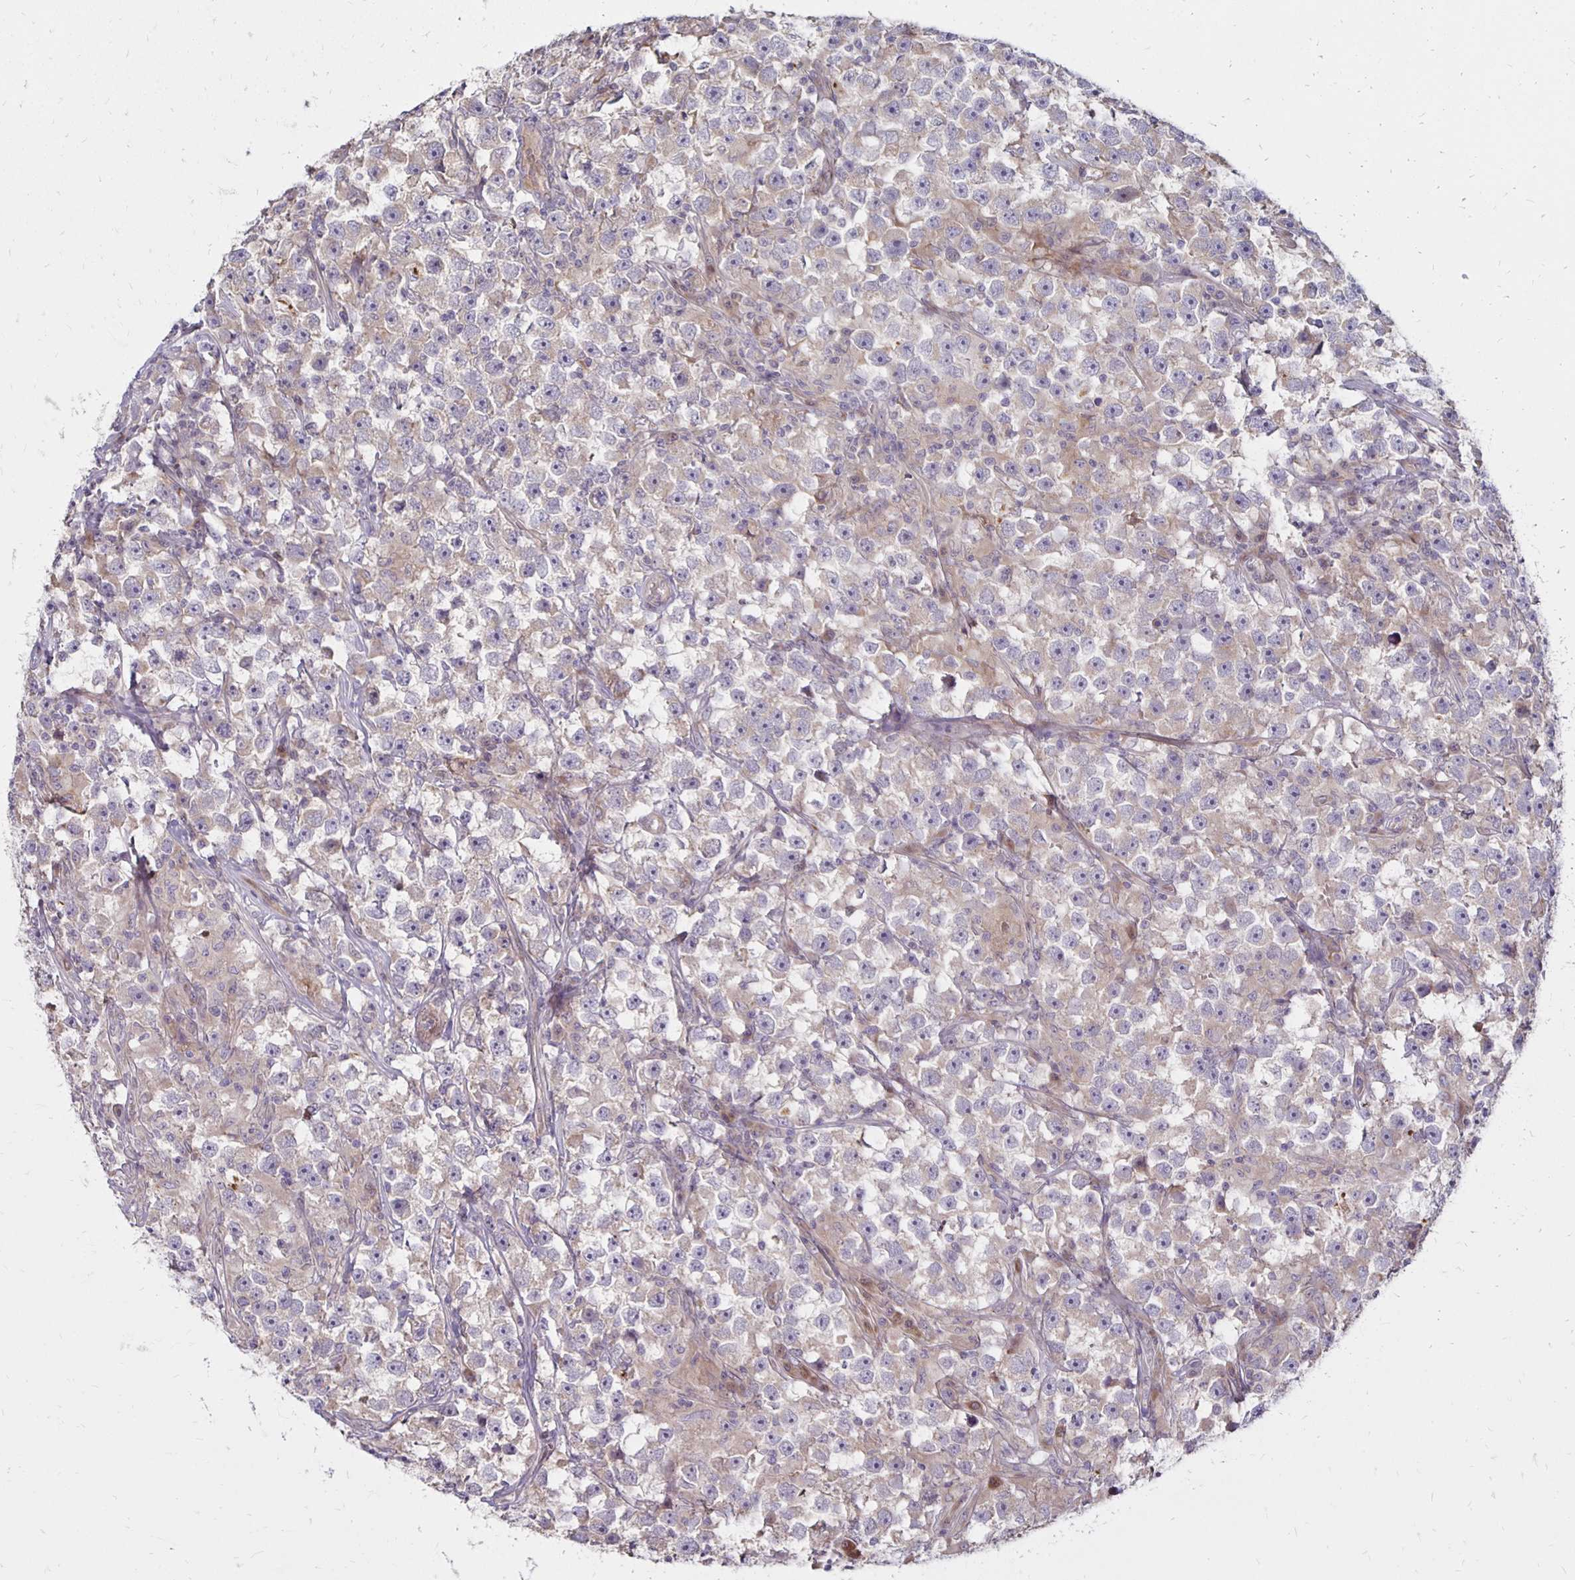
{"staining": {"intensity": "weak", "quantity": "<25%", "location": "cytoplasmic/membranous"}, "tissue": "testis cancer", "cell_type": "Tumor cells", "image_type": "cancer", "snomed": [{"axis": "morphology", "description": "Seminoma, NOS"}, {"axis": "topography", "description": "Testis"}], "caption": "Immunohistochemical staining of human testis cancer (seminoma) displays no significant staining in tumor cells.", "gene": "KATNBL1", "patient": {"sex": "male", "age": 33}}